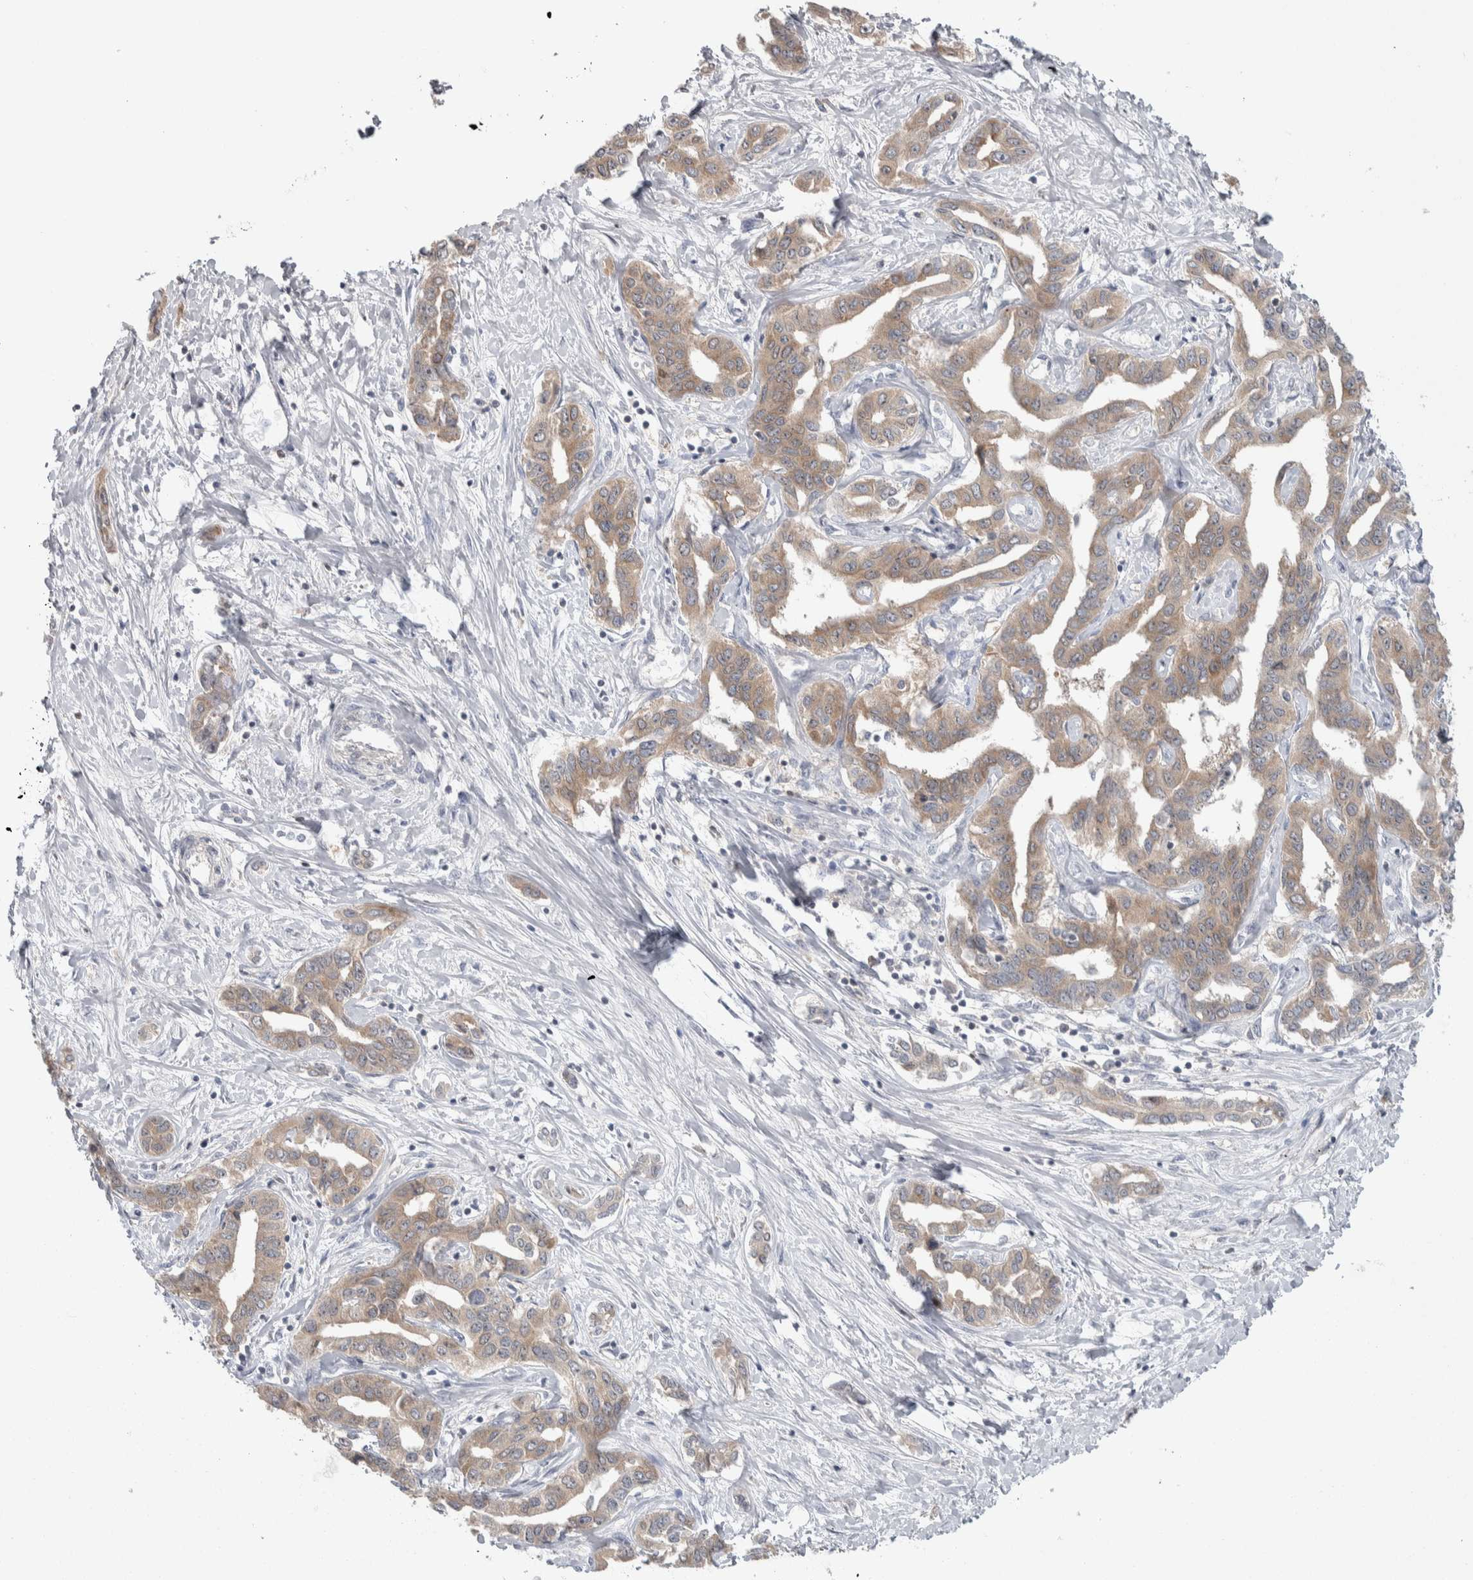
{"staining": {"intensity": "weak", "quantity": ">75%", "location": "cytoplasmic/membranous"}, "tissue": "liver cancer", "cell_type": "Tumor cells", "image_type": "cancer", "snomed": [{"axis": "morphology", "description": "Cholangiocarcinoma"}, {"axis": "topography", "description": "Liver"}], "caption": "An image of human cholangiocarcinoma (liver) stained for a protein reveals weak cytoplasmic/membranous brown staining in tumor cells.", "gene": "HTATIP2", "patient": {"sex": "male", "age": 59}}